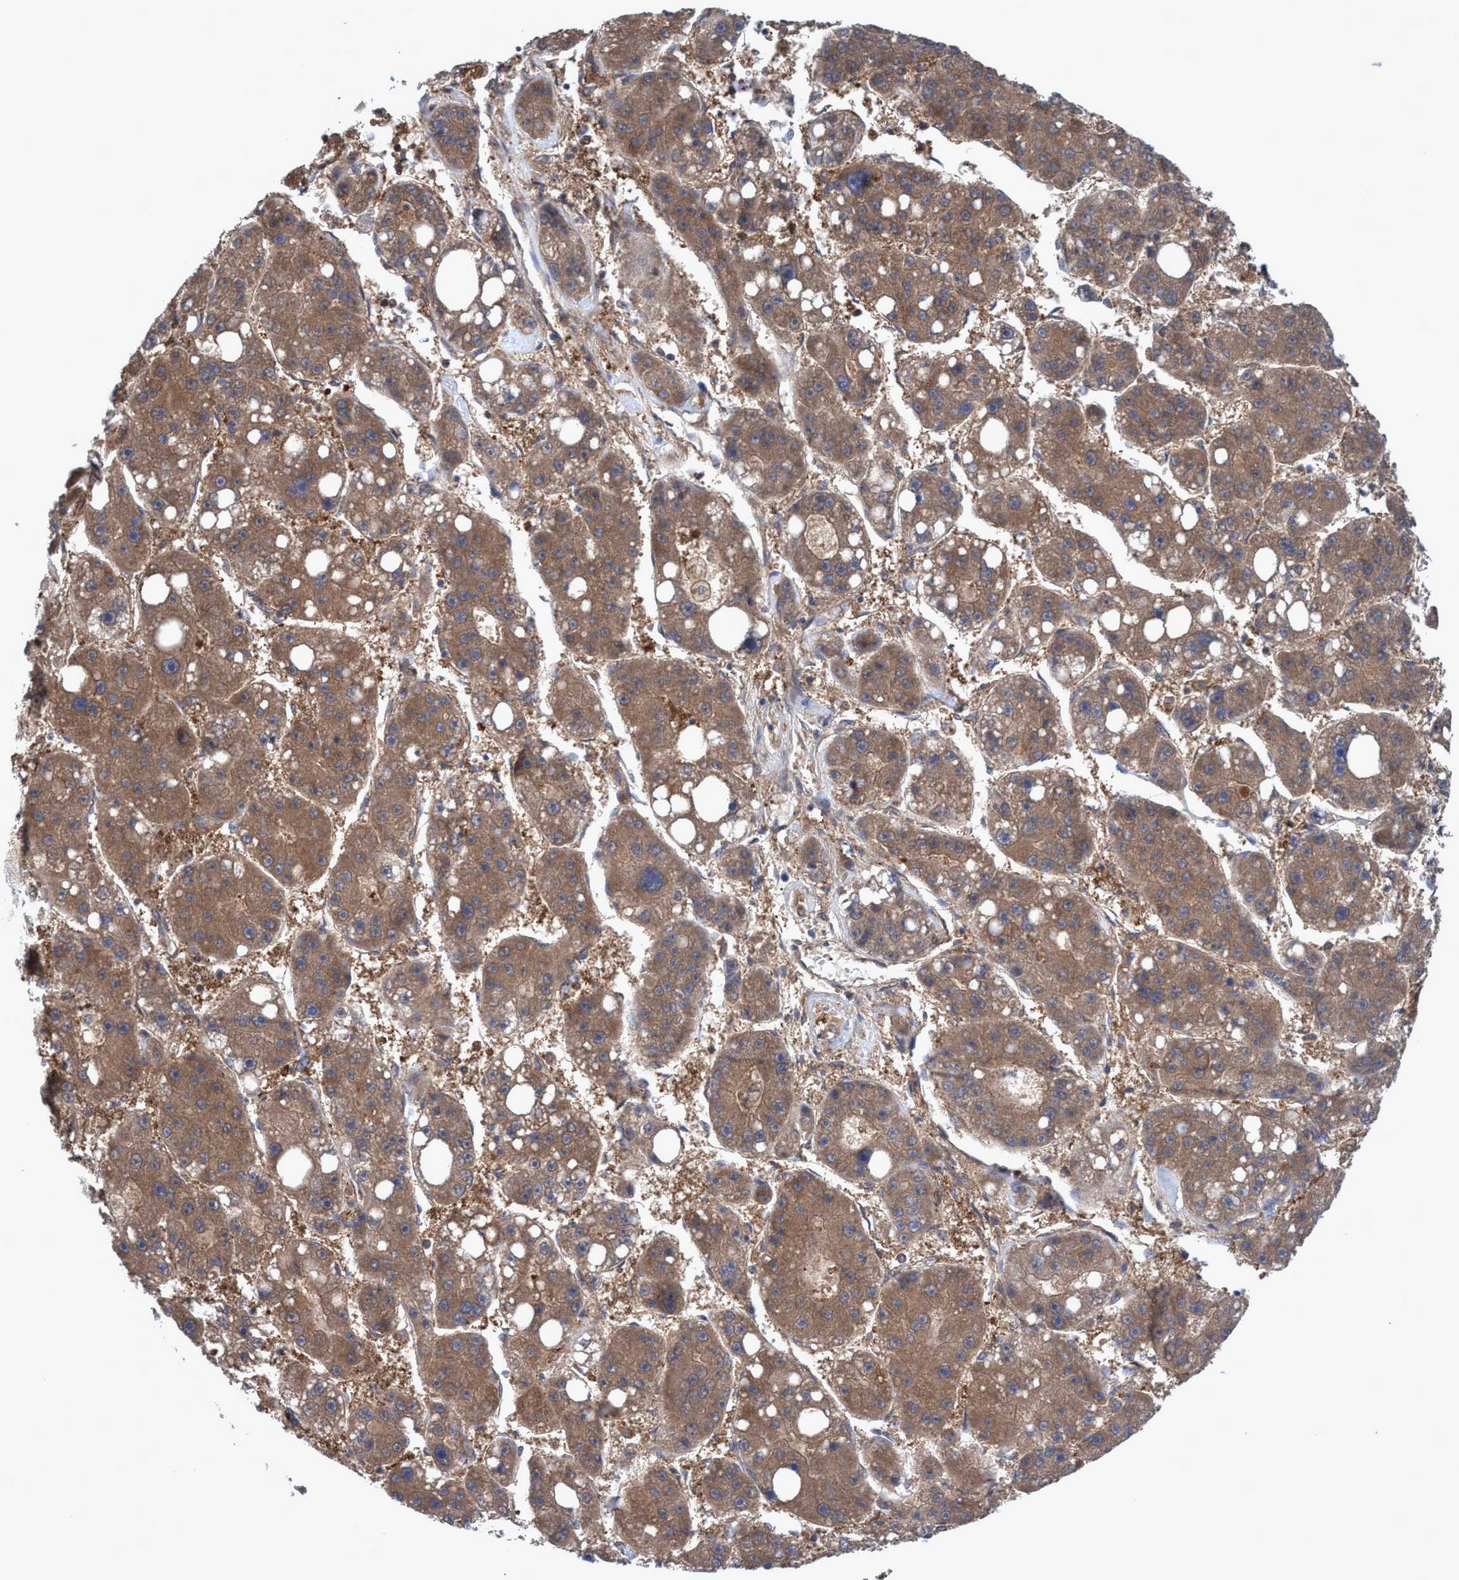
{"staining": {"intensity": "moderate", "quantity": ">75%", "location": "cytoplasmic/membranous"}, "tissue": "liver cancer", "cell_type": "Tumor cells", "image_type": "cancer", "snomed": [{"axis": "morphology", "description": "Carcinoma, Hepatocellular, NOS"}, {"axis": "topography", "description": "Liver"}], "caption": "IHC (DAB) staining of liver cancer shows moderate cytoplasmic/membranous protein expression in approximately >75% of tumor cells.", "gene": "GLOD4", "patient": {"sex": "female", "age": 61}}